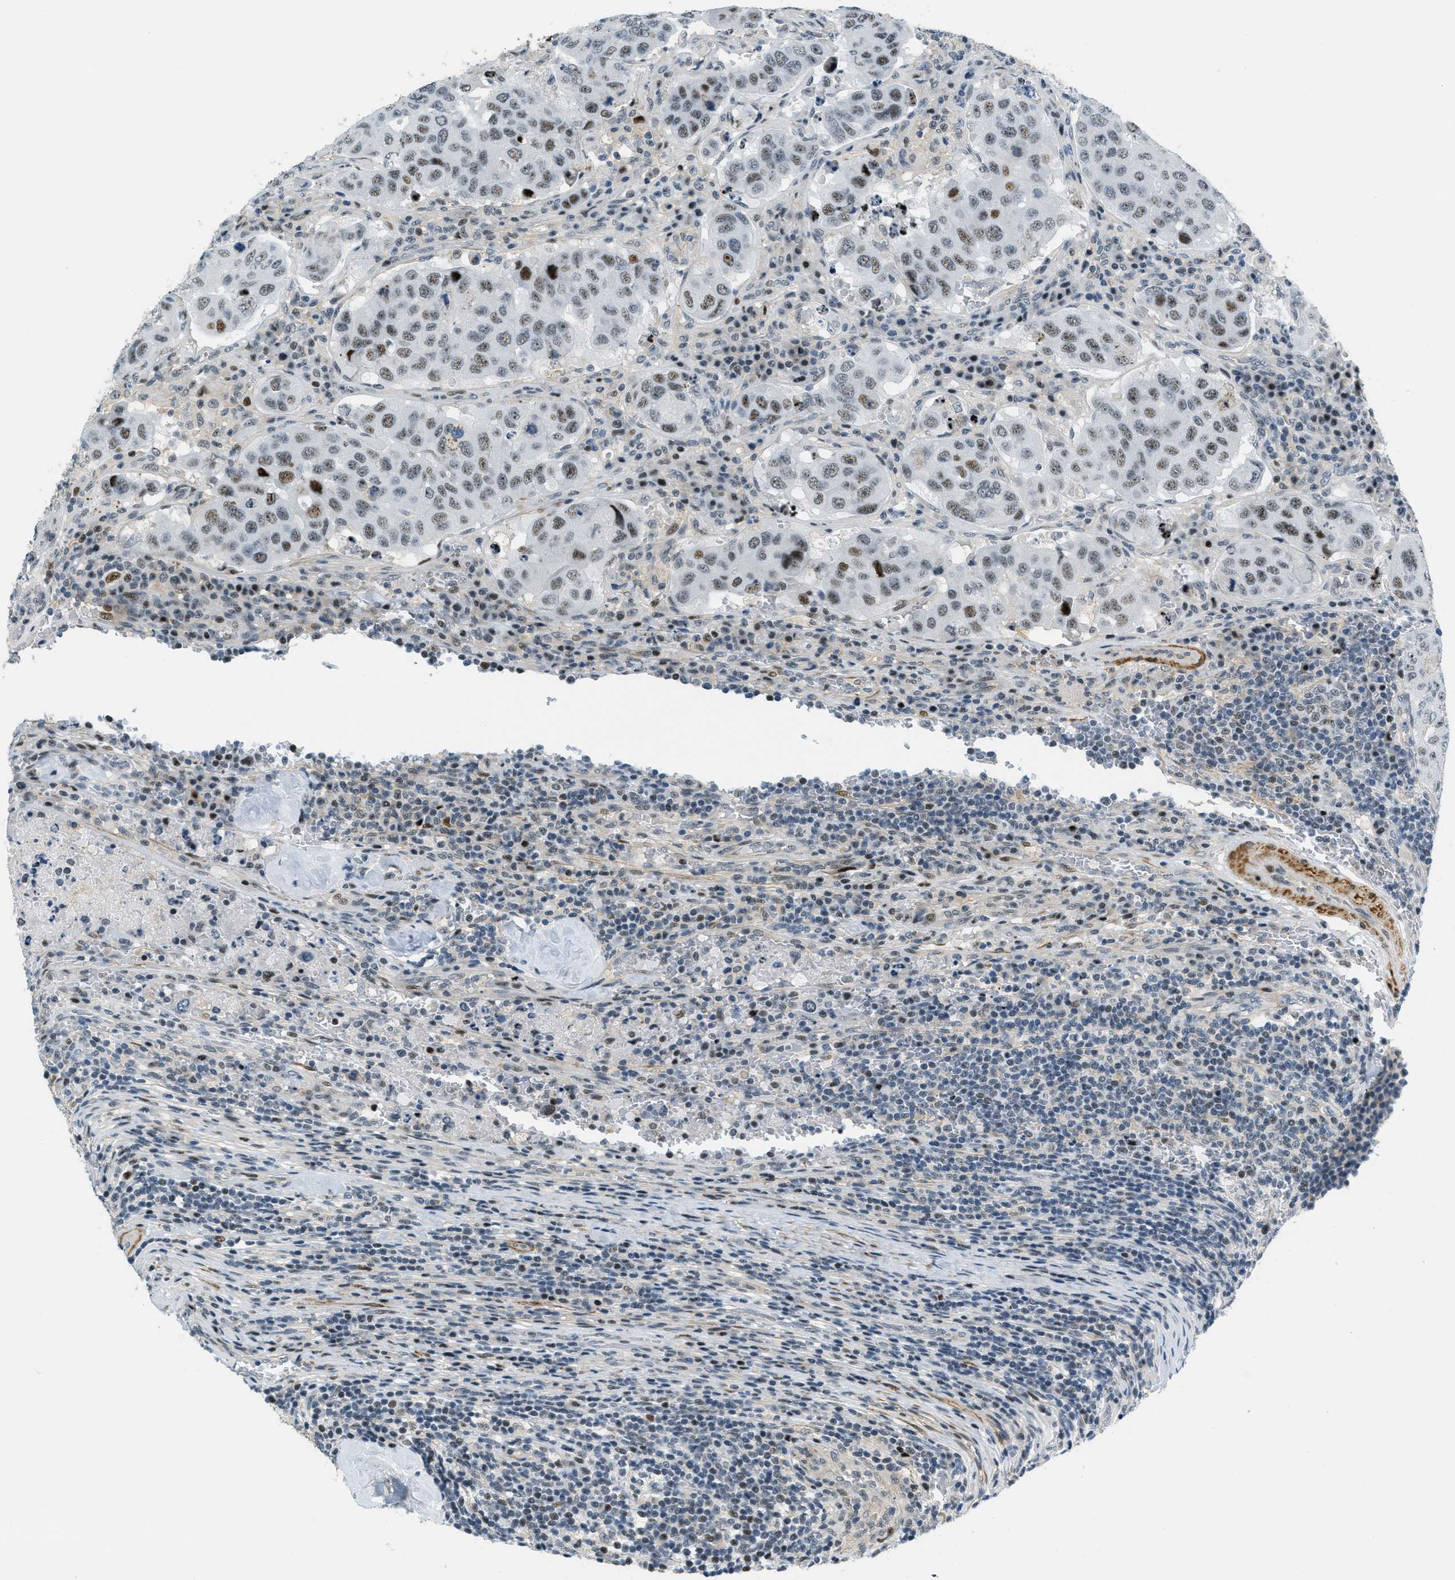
{"staining": {"intensity": "moderate", "quantity": "<25%", "location": "nuclear"}, "tissue": "urothelial cancer", "cell_type": "Tumor cells", "image_type": "cancer", "snomed": [{"axis": "morphology", "description": "Urothelial carcinoma, High grade"}, {"axis": "topography", "description": "Lymph node"}, {"axis": "topography", "description": "Urinary bladder"}], "caption": "Human urothelial cancer stained with a brown dye displays moderate nuclear positive positivity in about <25% of tumor cells.", "gene": "ZDHHC23", "patient": {"sex": "male", "age": 51}}